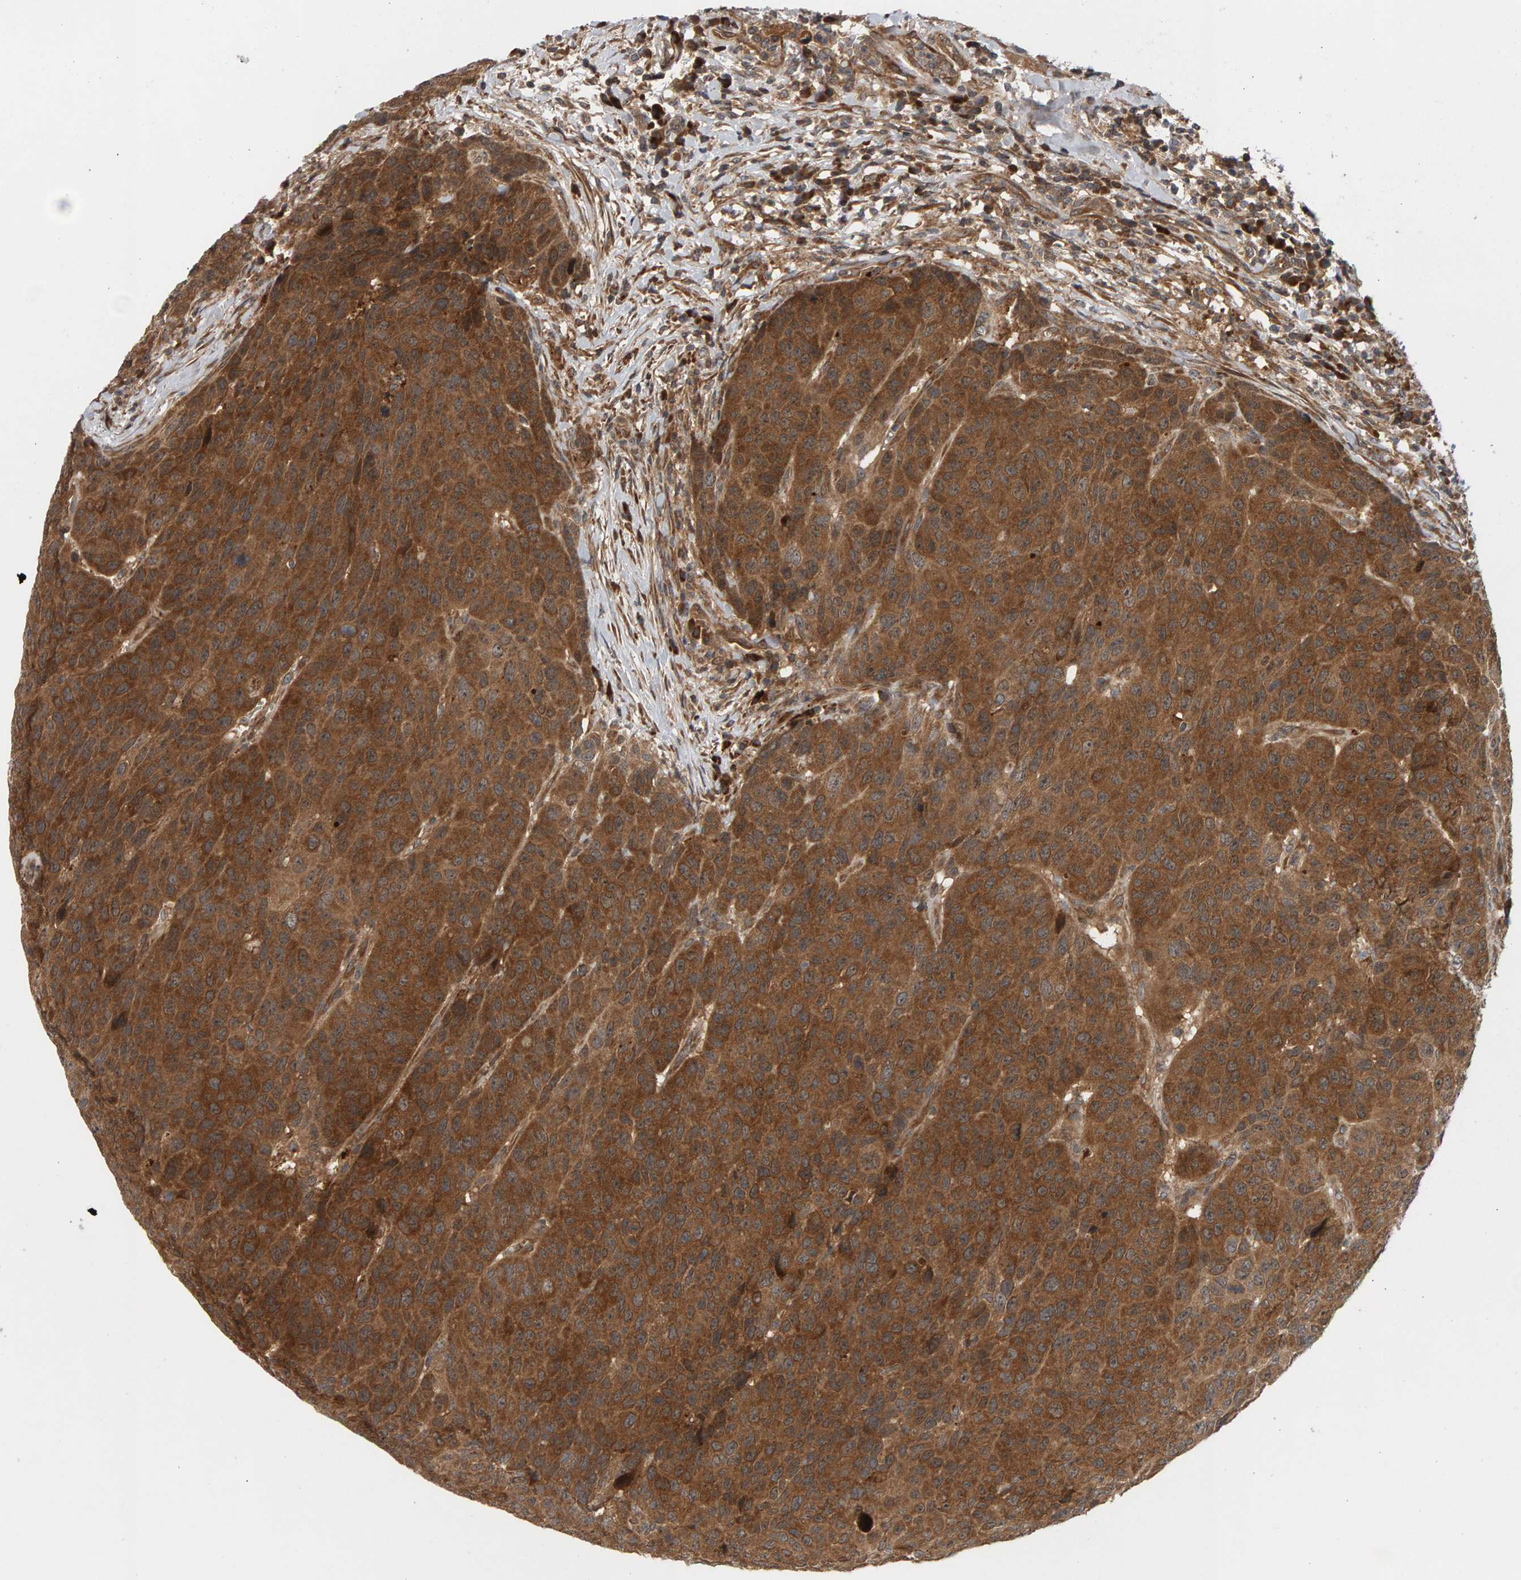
{"staining": {"intensity": "strong", "quantity": ">75%", "location": "cytoplasmic/membranous"}, "tissue": "head and neck cancer", "cell_type": "Tumor cells", "image_type": "cancer", "snomed": [{"axis": "morphology", "description": "Squamous cell carcinoma, NOS"}, {"axis": "topography", "description": "Head-Neck"}], "caption": "Head and neck cancer (squamous cell carcinoma) stained with a brown dye displays strong cytoplasmic/membranous positive staining in about >75% of tumor cells.", "gene": "BAHCC1", "patient": {"sex": "male", "age": 66}}